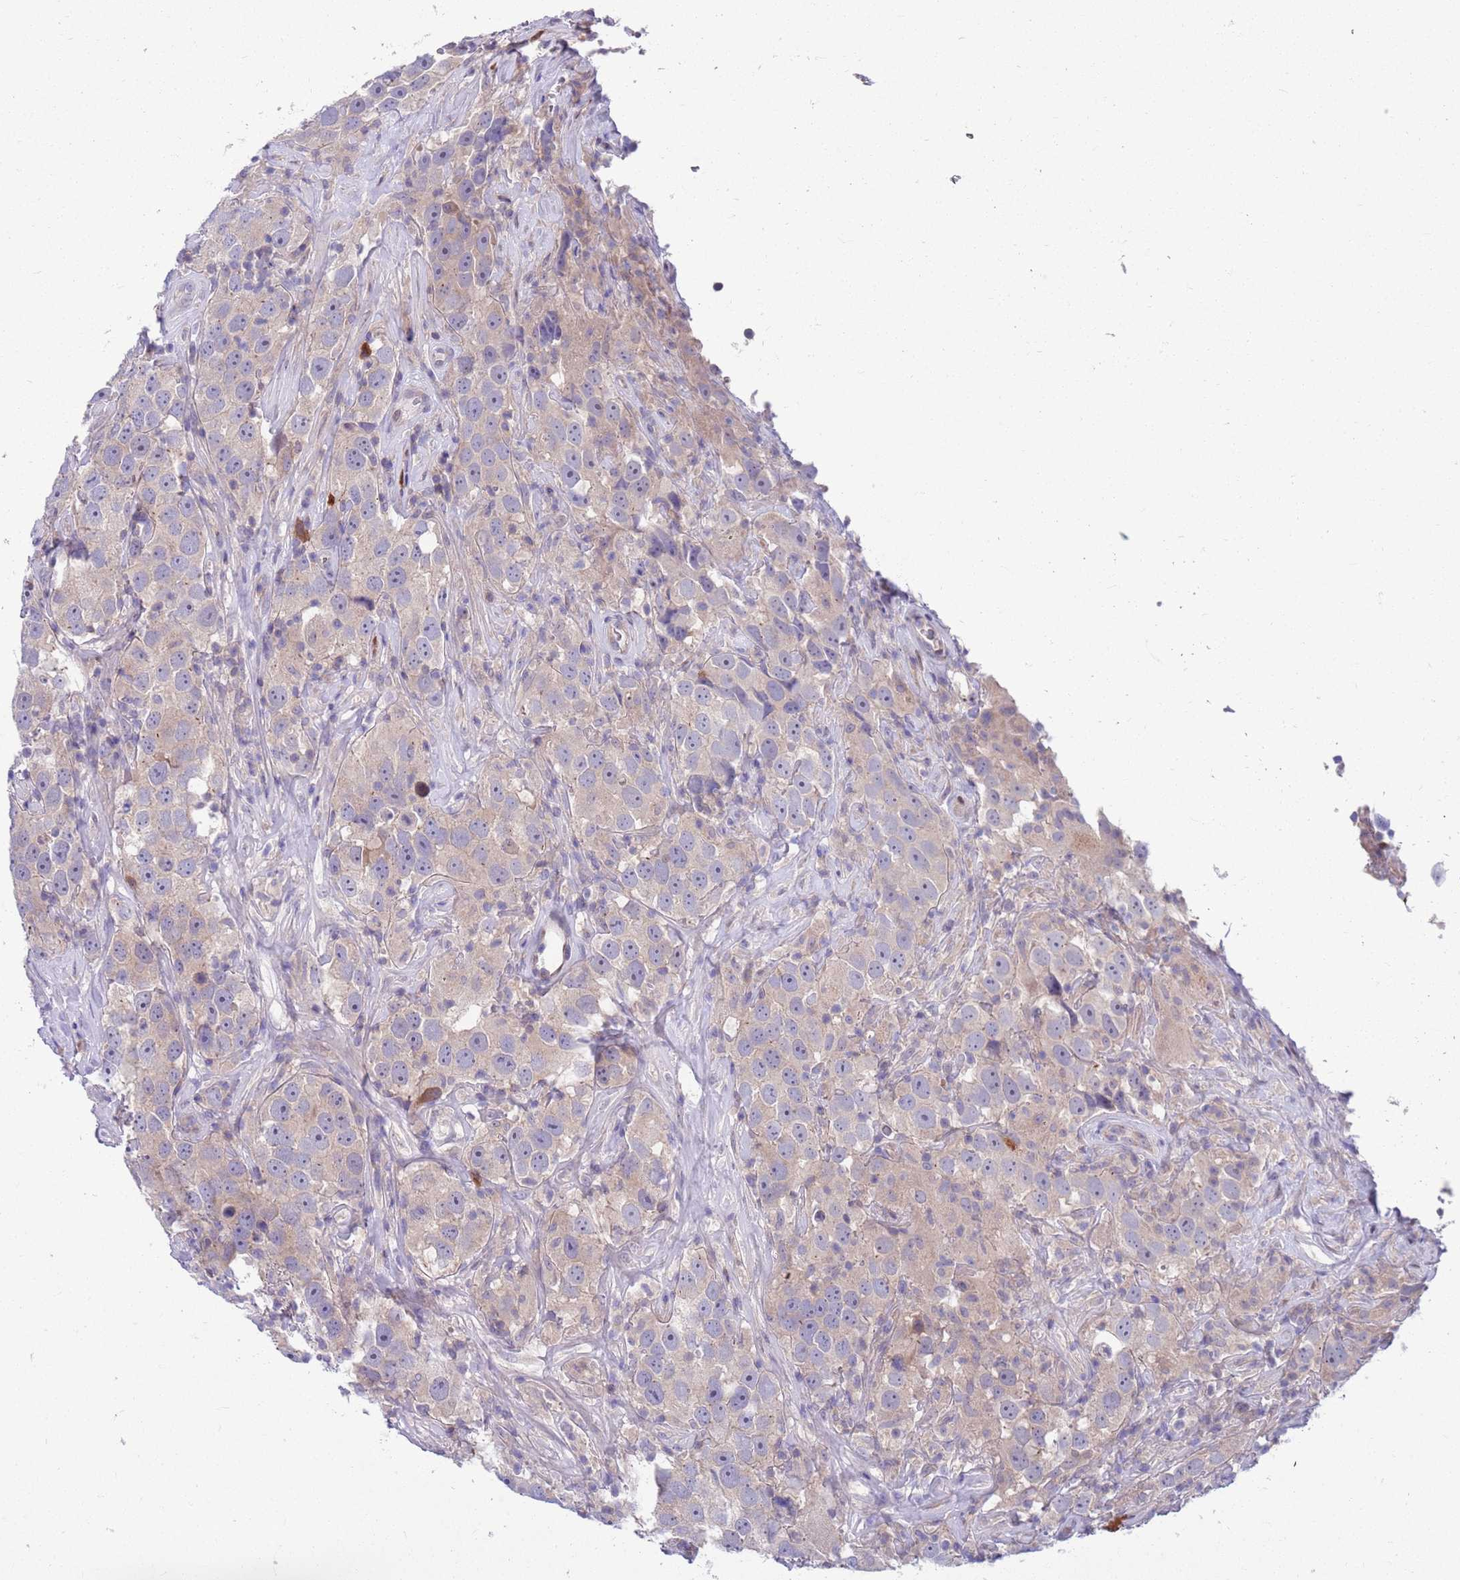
{"staining": {"intensity": "negative", "quantity": "none", "location": "none"}, "tissue": "testis cancer", "cell_type": "Tumor cells", "image_type": "cancer", "snomed": [{"axis": "morphology", "description": "Seminoma, NOS"}, {"axis": "topography", "description": "Testis"}], "caption": "DAB immunohistochemical staining of seminoma (testis) reveals no significant staining in tumor cells.", "gene": "KLHL29", "patient": {"sex": "male", "age": 49}}